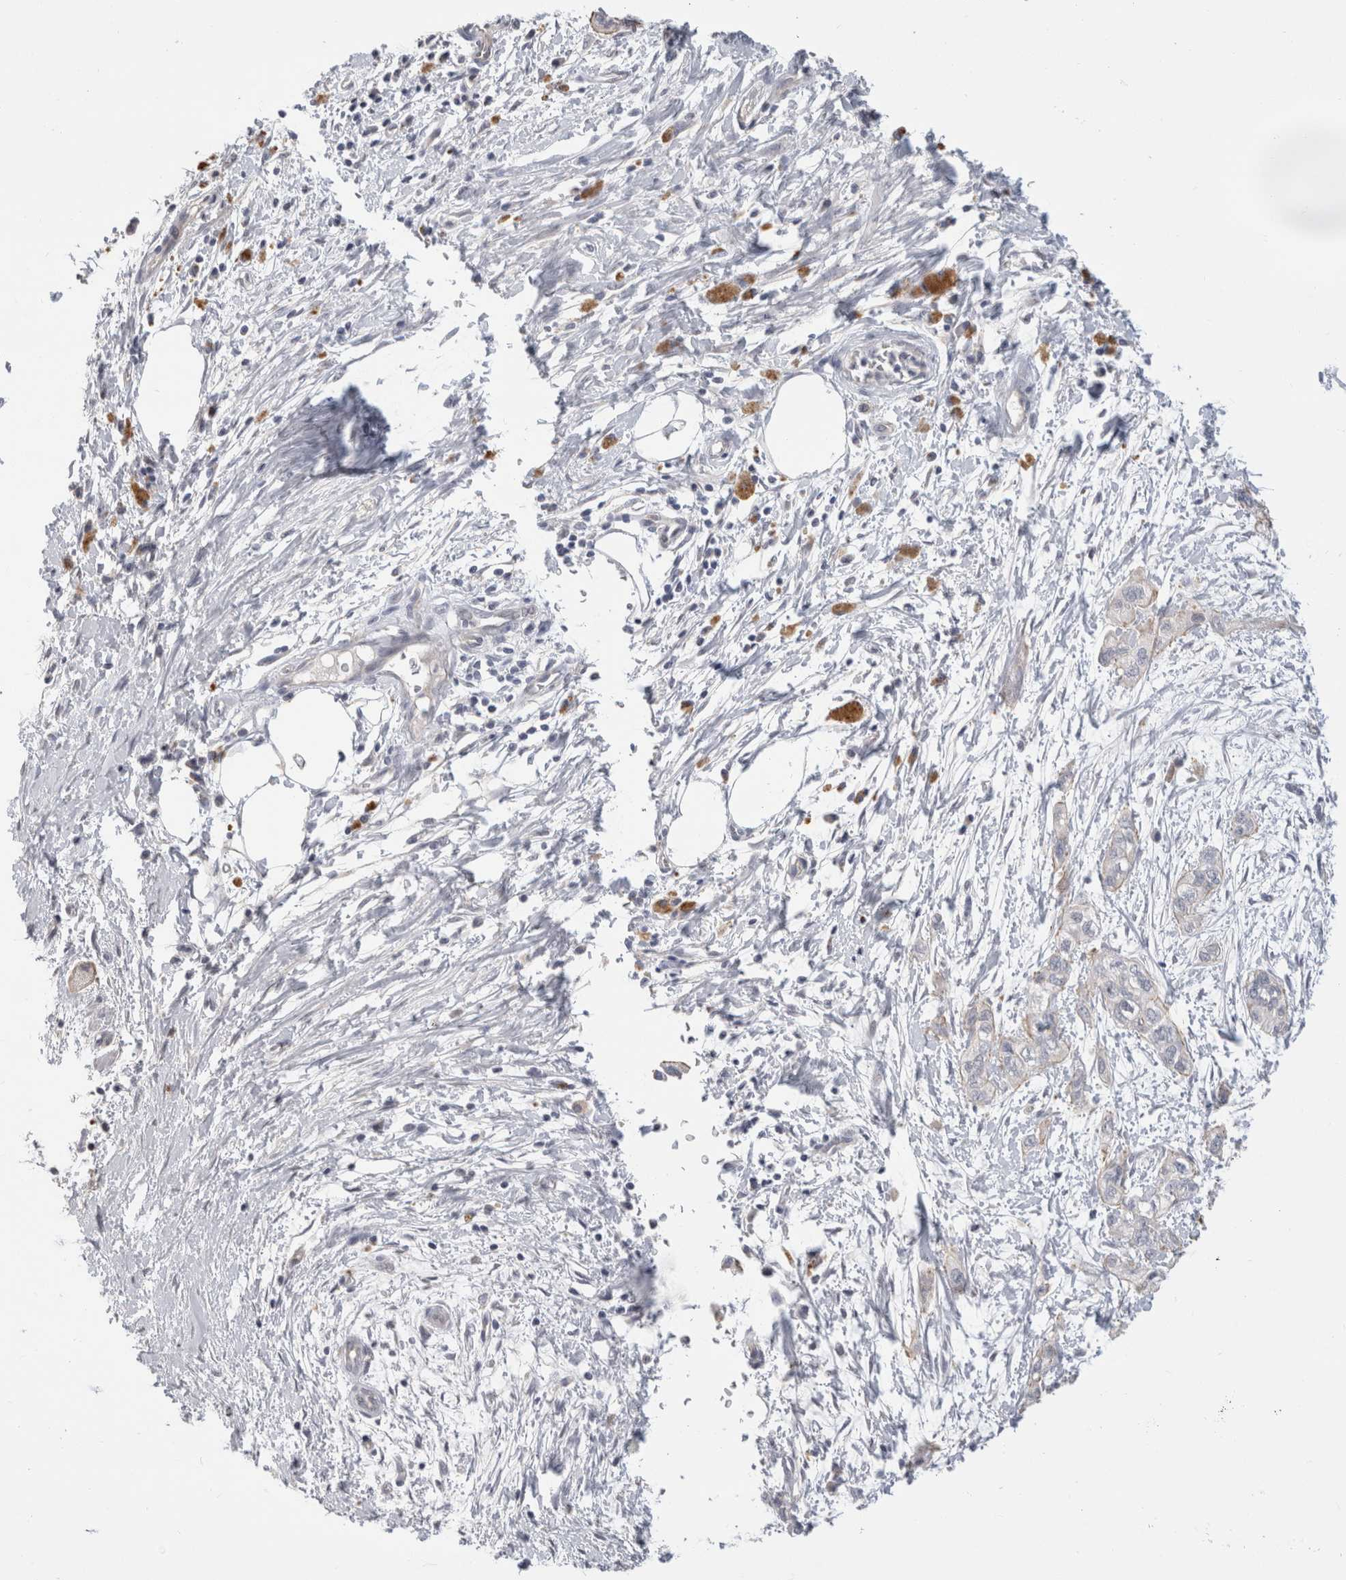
{"staining": {"intensity": "weak", "quantity": "<25%", "location": "cytoplasmic/membranous"}, "tissue": "pancreatic cancer", "cell_type": "Tumor cells", "image_type": "cancer", "snomed": [{"axis": "morphology", "description": "Adenocarcinoma, NOS"}, {"axis": "topography", "description": "Pancreas"}], "caption": "This photomicrograph is of pancreatic cancer (adenocarcinoma) stained with immunohistochemistry to label a protein in brown with the nuclei are counter-stained blue. There is no expression in tumor cells. (DAB immunohistochemistry (IHC), high magnification).", "gene": "AFP", "patient": {"sex": "male", "age": 74}}